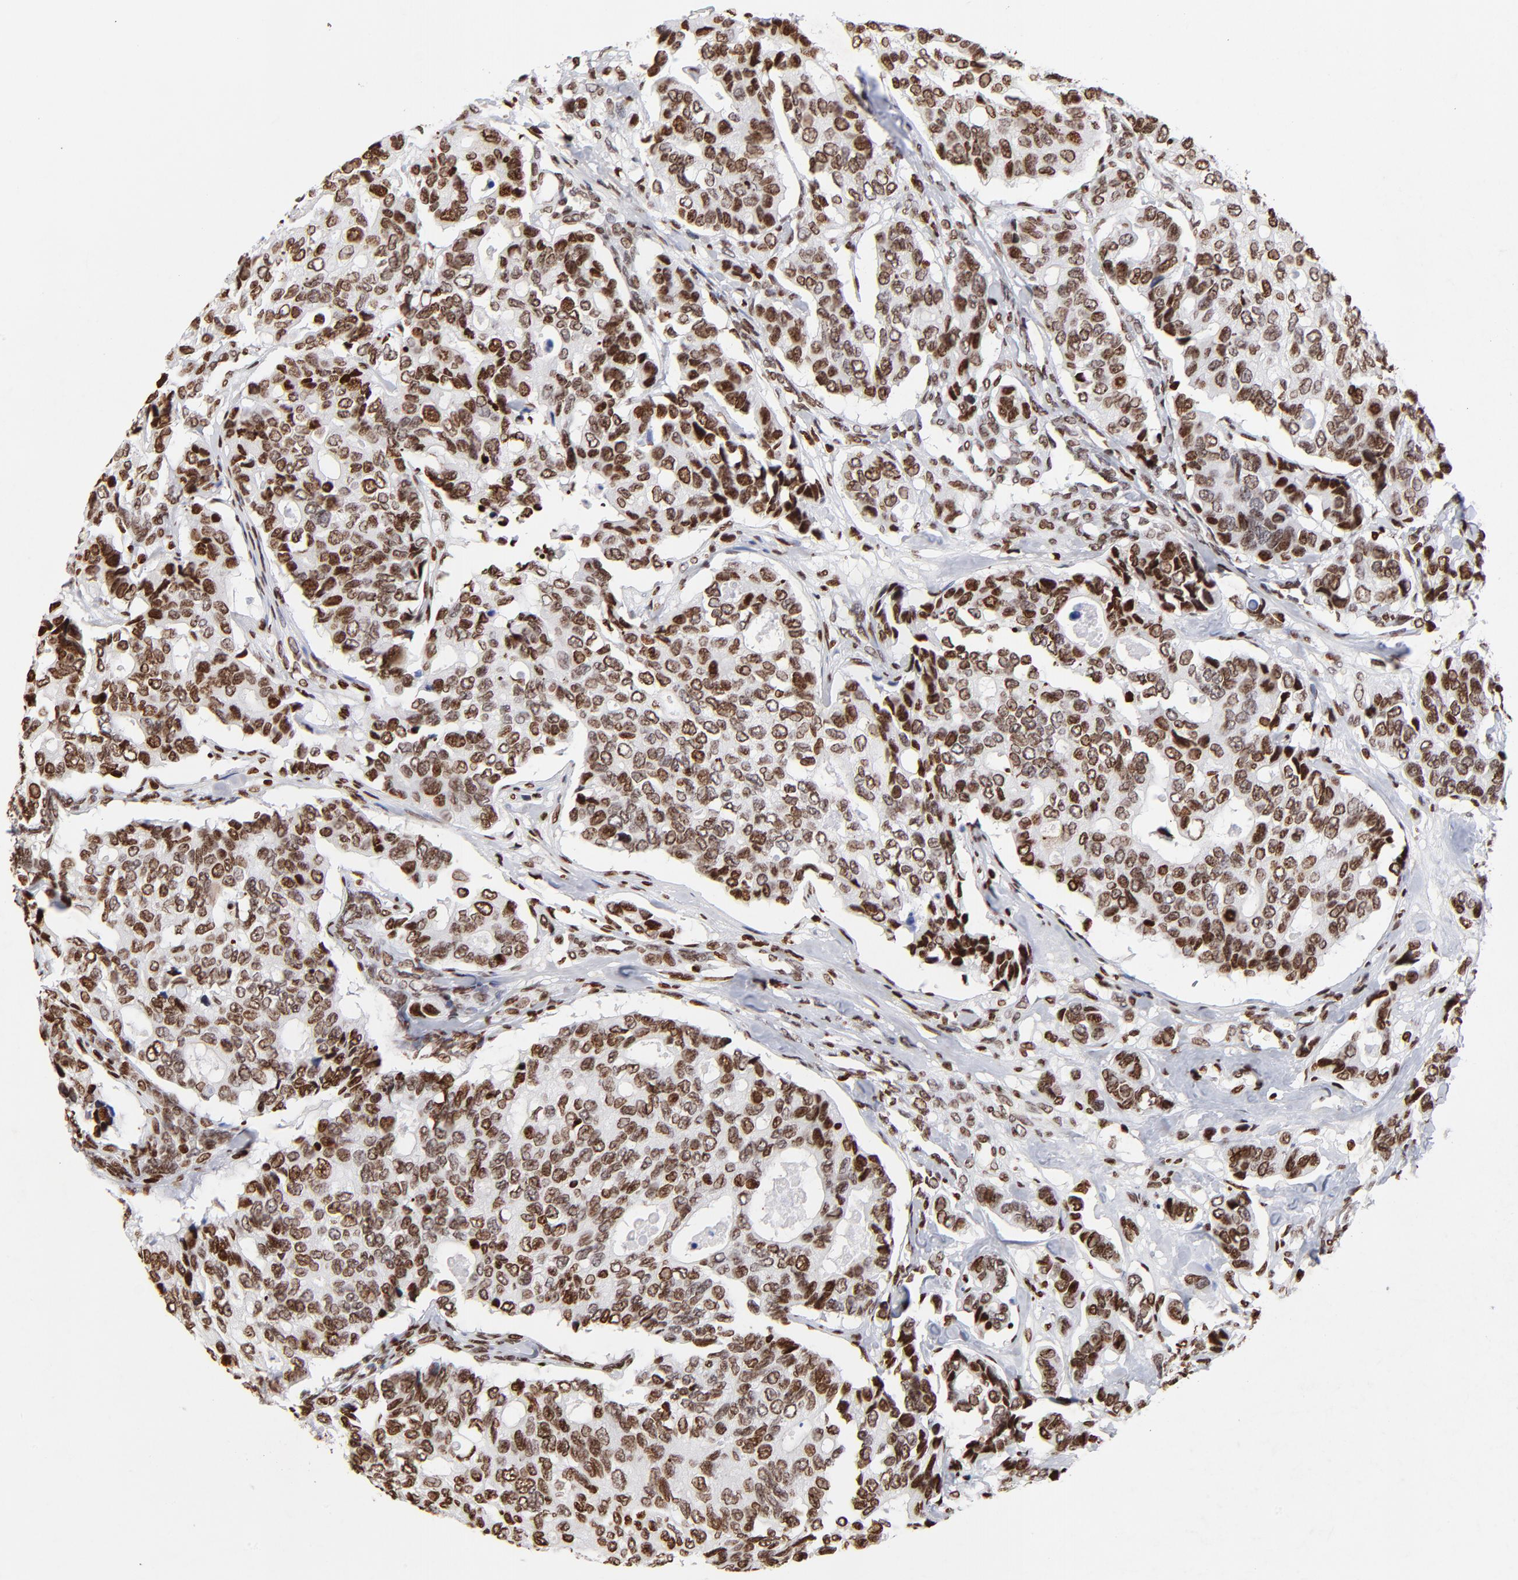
{"staining": {"intensity": "strong", "quantity": ">75%", "location": "nuclear"}, "tissue": "breast cancer", "cell_type": "Tumor cells", "image_type": "cancer", "snomed": [{"axis": "morphology", "description": "Duct carcinoma"}, {"axis": "topography", "description": "Breast"}], "caption": "Immunohistochemistry (IHC) histopathology image of intraductal carcinoma (breast) stained for a protein (brown), which shows high levels of strong nuclear staining in approximately >75% of tumor cells.", "gene": "FBH1", "patient": {"sex": "female", "age": 69}}